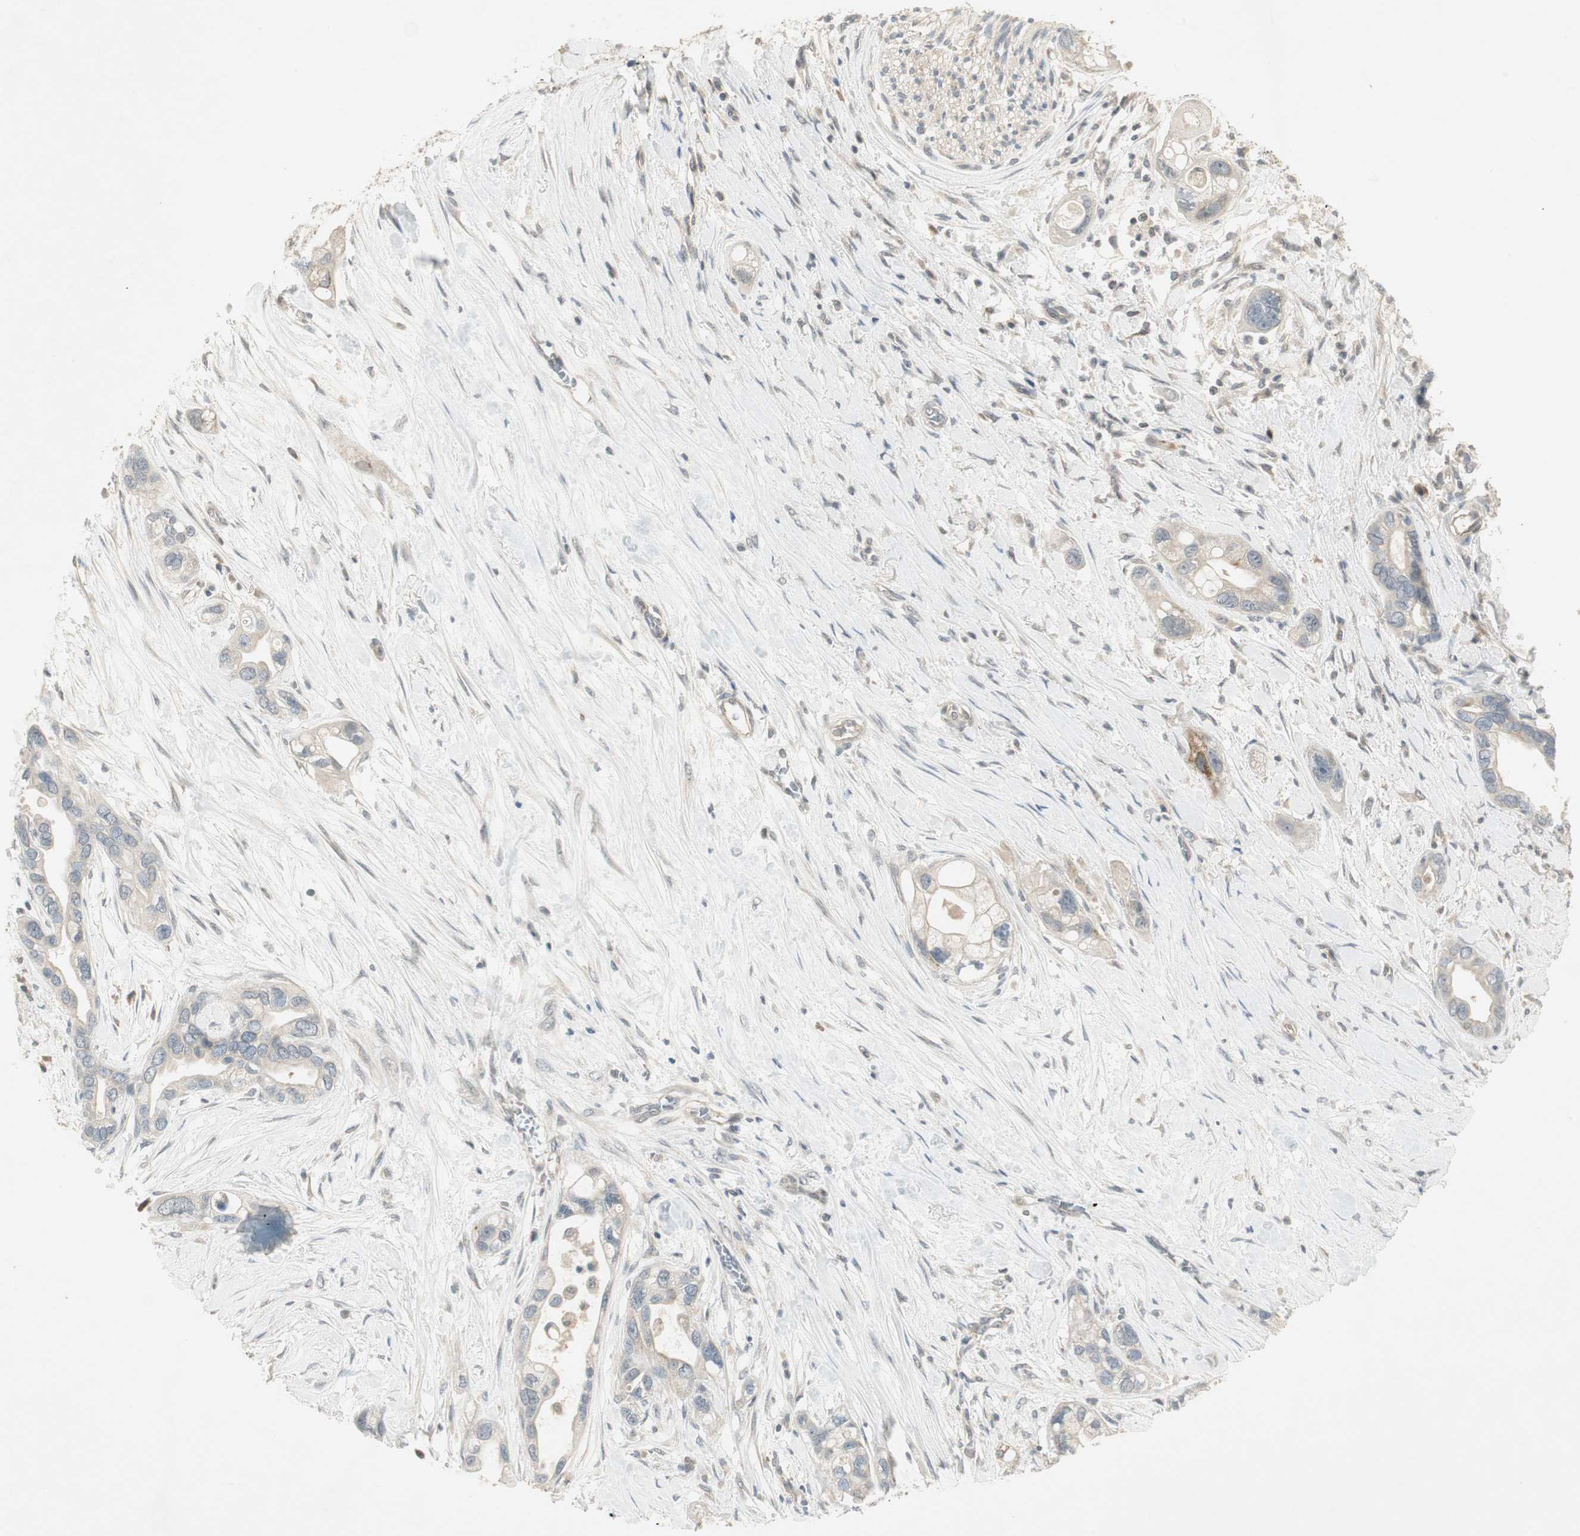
{"staining": {"intensity": "negative", "quantity": "none", "location": "none"}, "tissue": "pancreatic cancer", "cell_type": "Tumor cells", "image_type": "cancer", "snomed": [{"axis": "morphology", "description": "Adenocarcinoma, NOS"}, {"axis": "topography", "description": "Pancreas"}], "caption": "The immunohistochemistry (IHC) micrograph has no significant expression in tumor cells of pancreatic adenocarcinoma tissue. (Stains: DAB IHC with hematoxylin counter stain, Microscopy: brightfield microscopy at high magnification).", "gene": "USP2", "patient": {"sex": "female", "age": 77}}